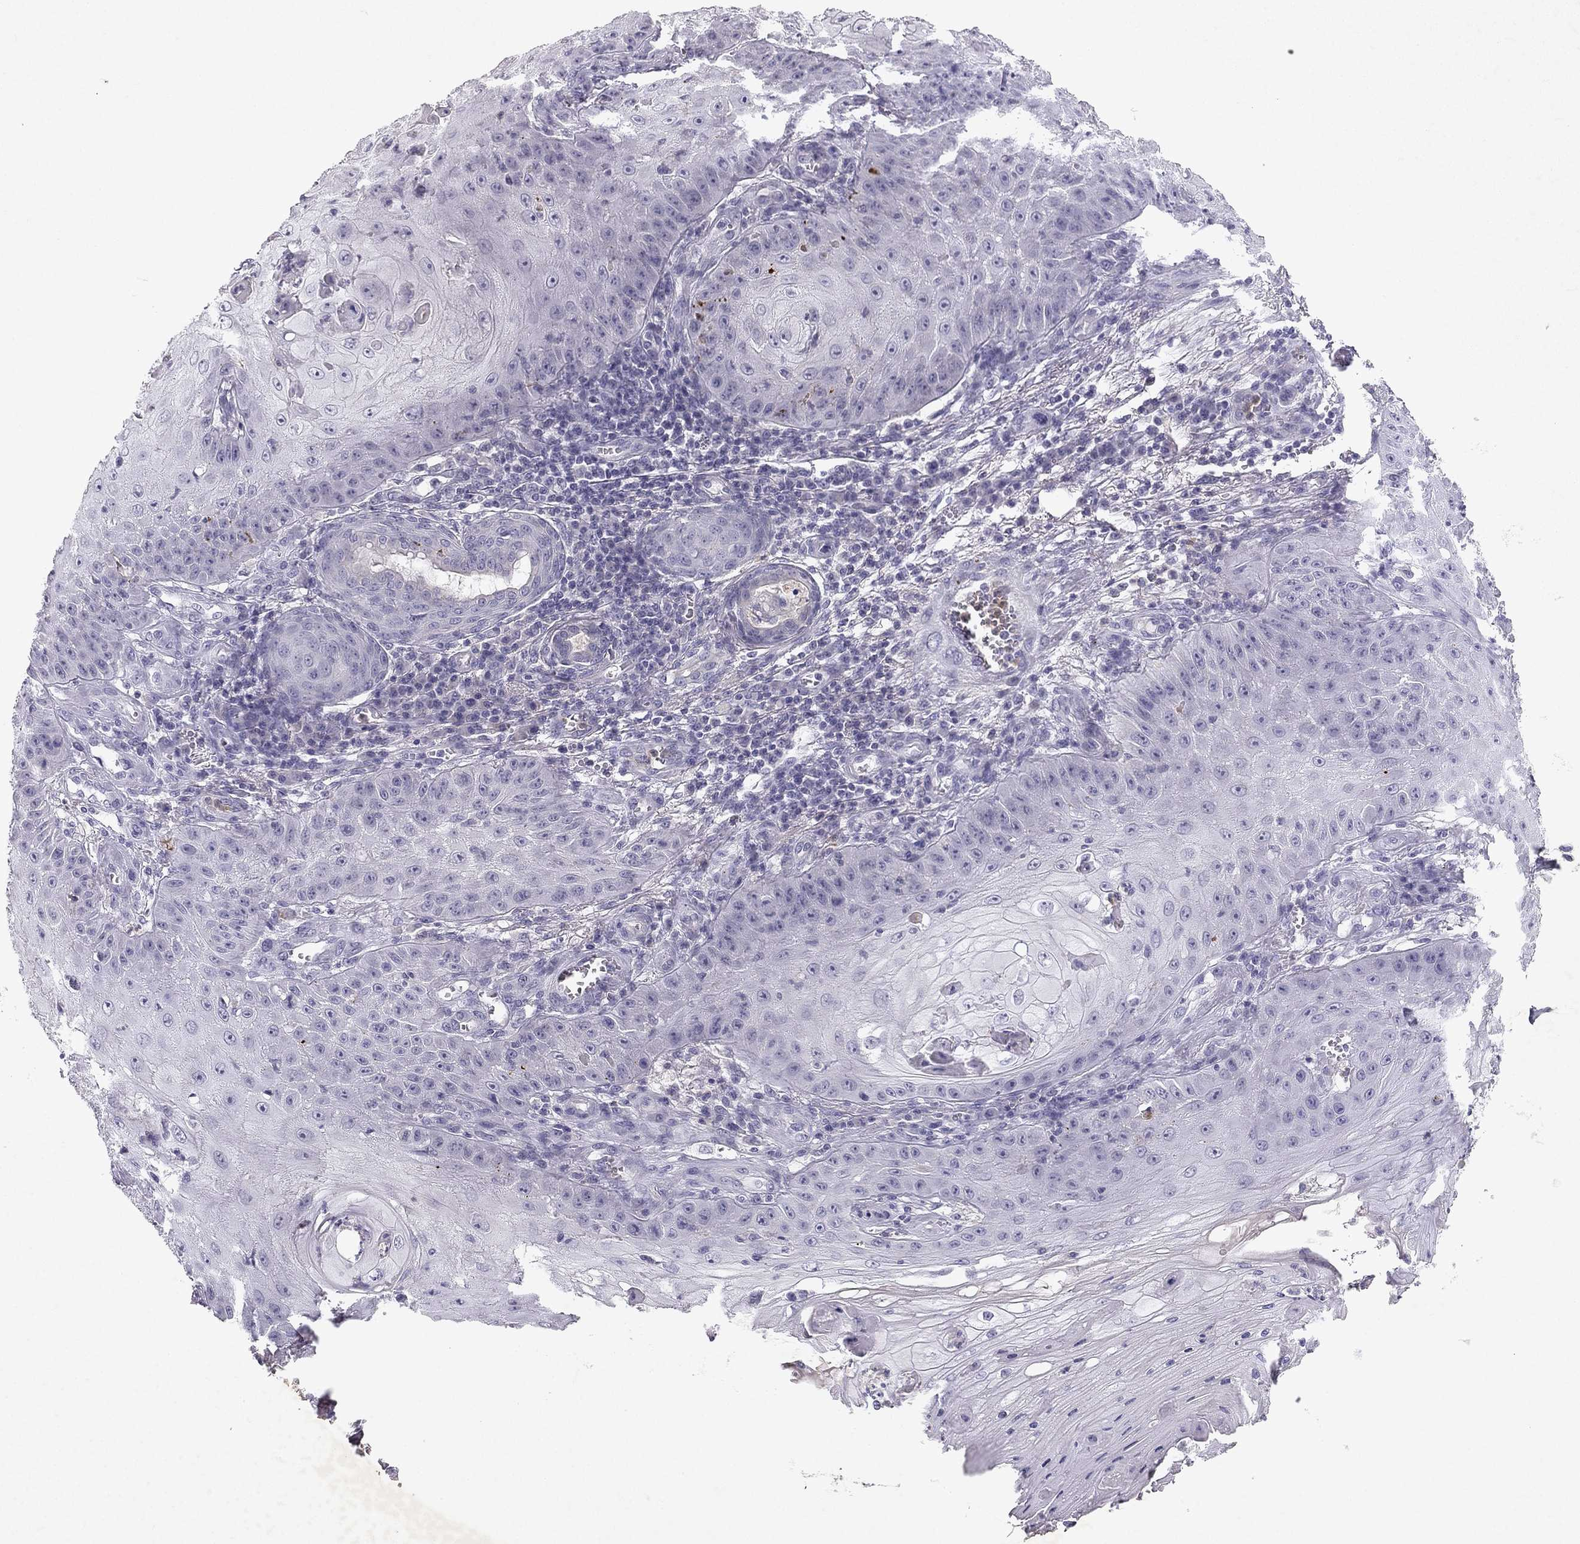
{"staining": {"intensity": "negative", "quantity": "none", "location": "none"}, "tissue": "skin cancer", "cell_type": "Tumor cells", "image_type": "cancer", "snomed": [{"axis": "morphology", "description": "Squamous cell carcinoma, NOS"}, {"axis": "topography", "description": "Skin"}], "caption": "DAB immunohistochemical staining of squamous cell carcinoma (skin) shows no significant staining in tumor cells. Nuclei are stained in blue.", "gene": "SLC6A4", "patient": {"sex": "male", "age": 70}}